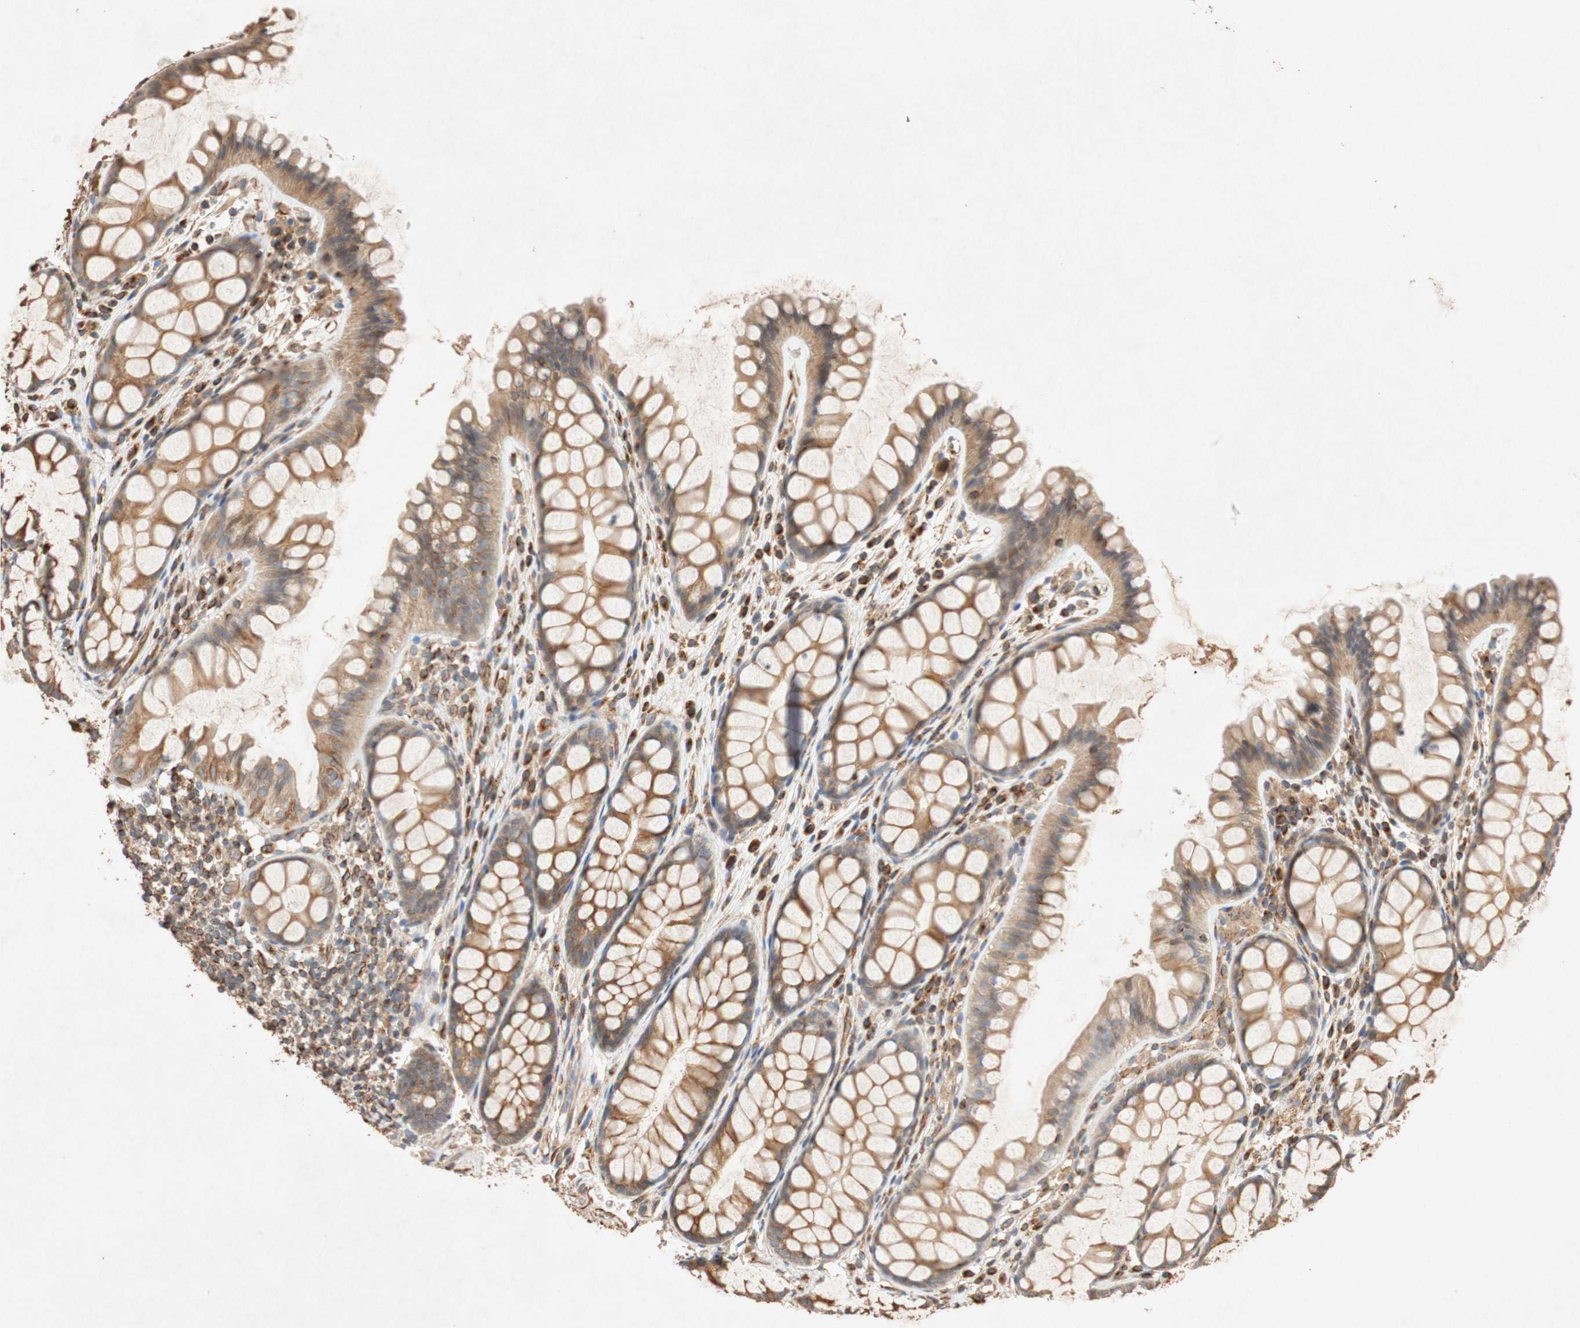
{"staining": {"intensity": "moderate", "quantity": ">75%", "location": "cytoplasmic/membranous"}, "tissue": "colon", "cell_type": "Endothelial cells", "image_type": "normal", "snomed": [{"axis": "morphology", "description": "Normal tissue, NOS"}, {"axis": "topography", "description": "Colon"}], "caption": "IHC photomicrograph of benign colon: human colon stained using immunohistochemistry exhibits medium levels of moderate protein expression localized specifically in the cytoplasmic/membranous of endothelial cells, appearing as a cytoplasmic/membranous brown color.", "gene": "TUBB", "patient": {"sex": "female", "age": 55}}